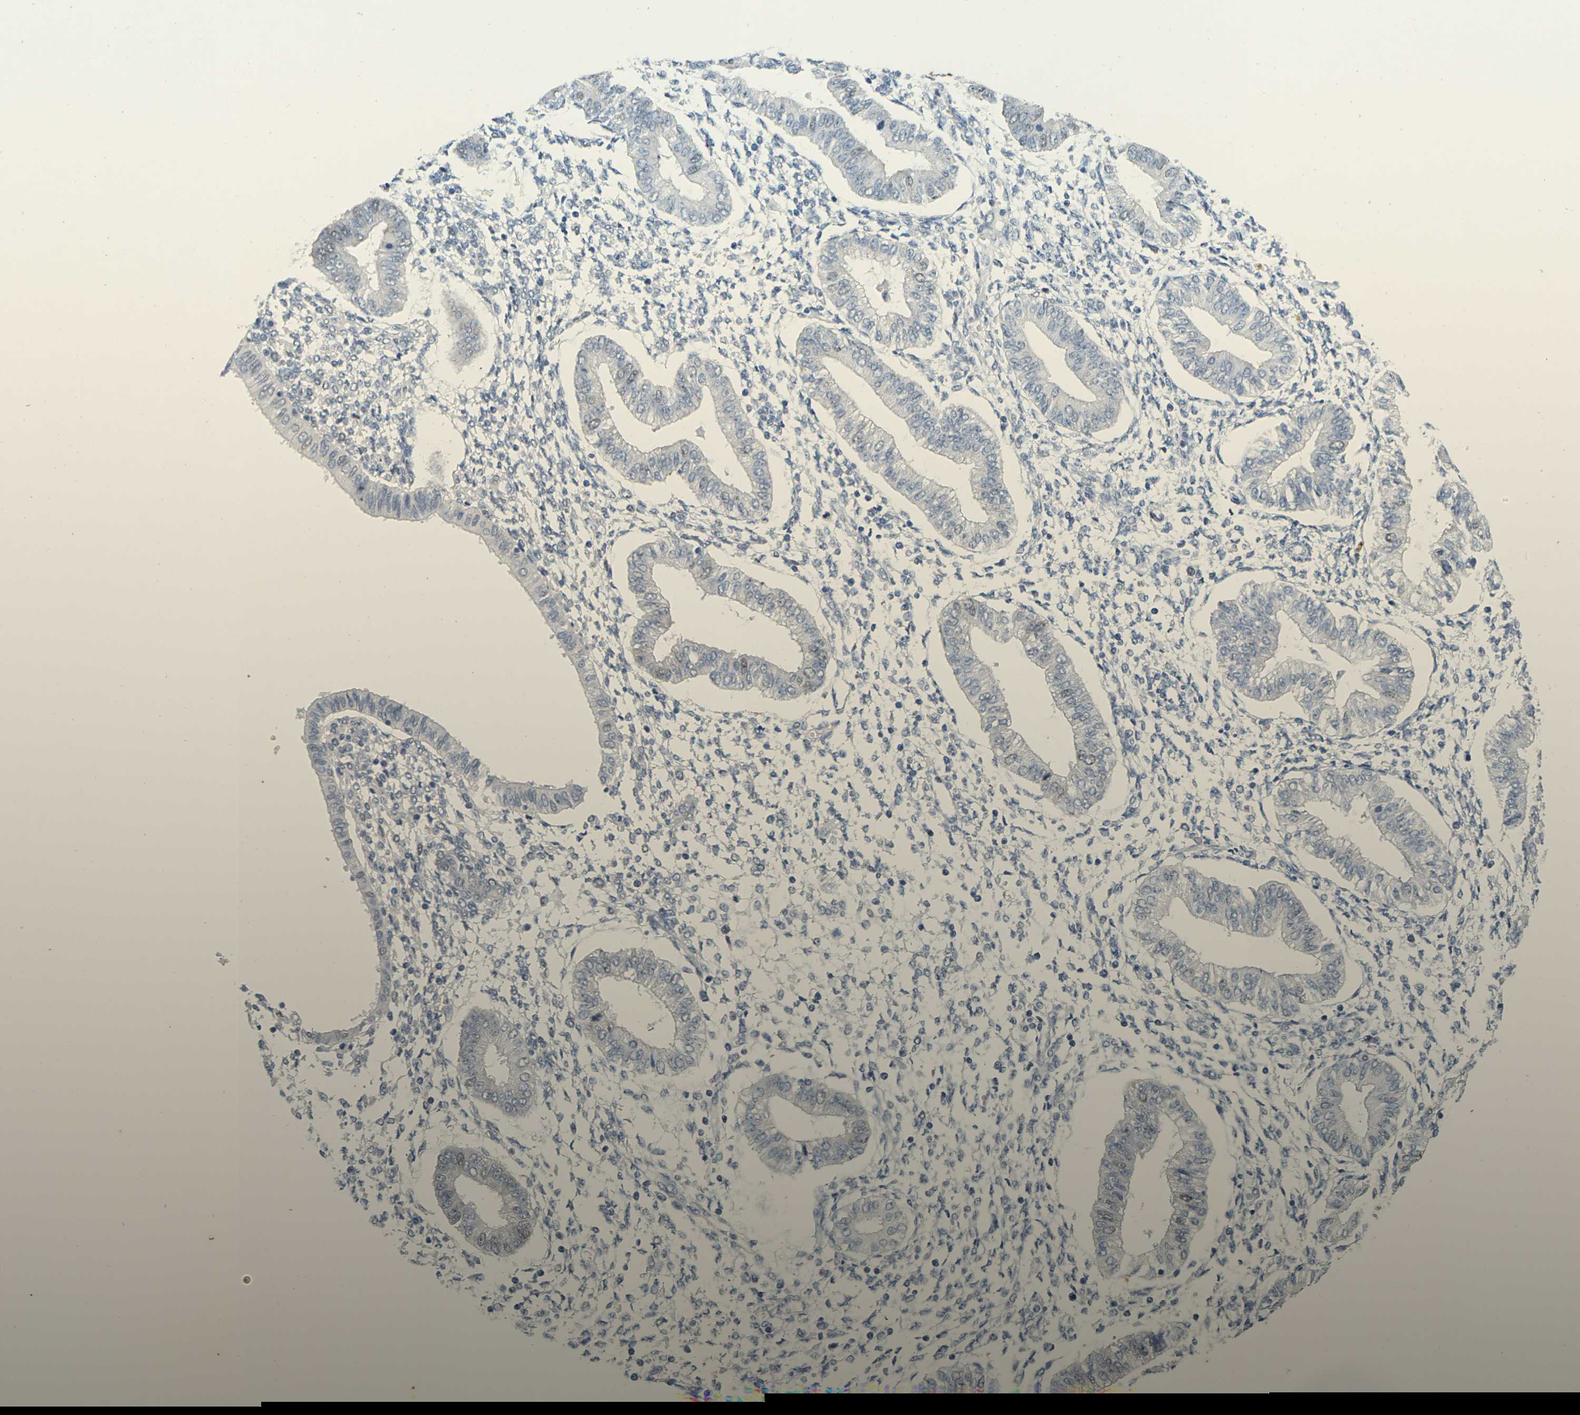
{"staining": {"intensity": "negative", "quantity": "none", "location": "none"}, "tissue": "endometrium", "cell_type": "Cells in endometrial stroma", "image_type": "normal", "snomed": [{"axis": "morphology", "description": "Normal tissue, NOS"}, {"axis": "topography", "description": "Endometrium"}], "caption": "Endometrium stained for a protein using immunohistochemistry displays no positivity cells in endometrial stroma.", "gene": "CDK2", "patient": {"sex": "female", "age": 50}}